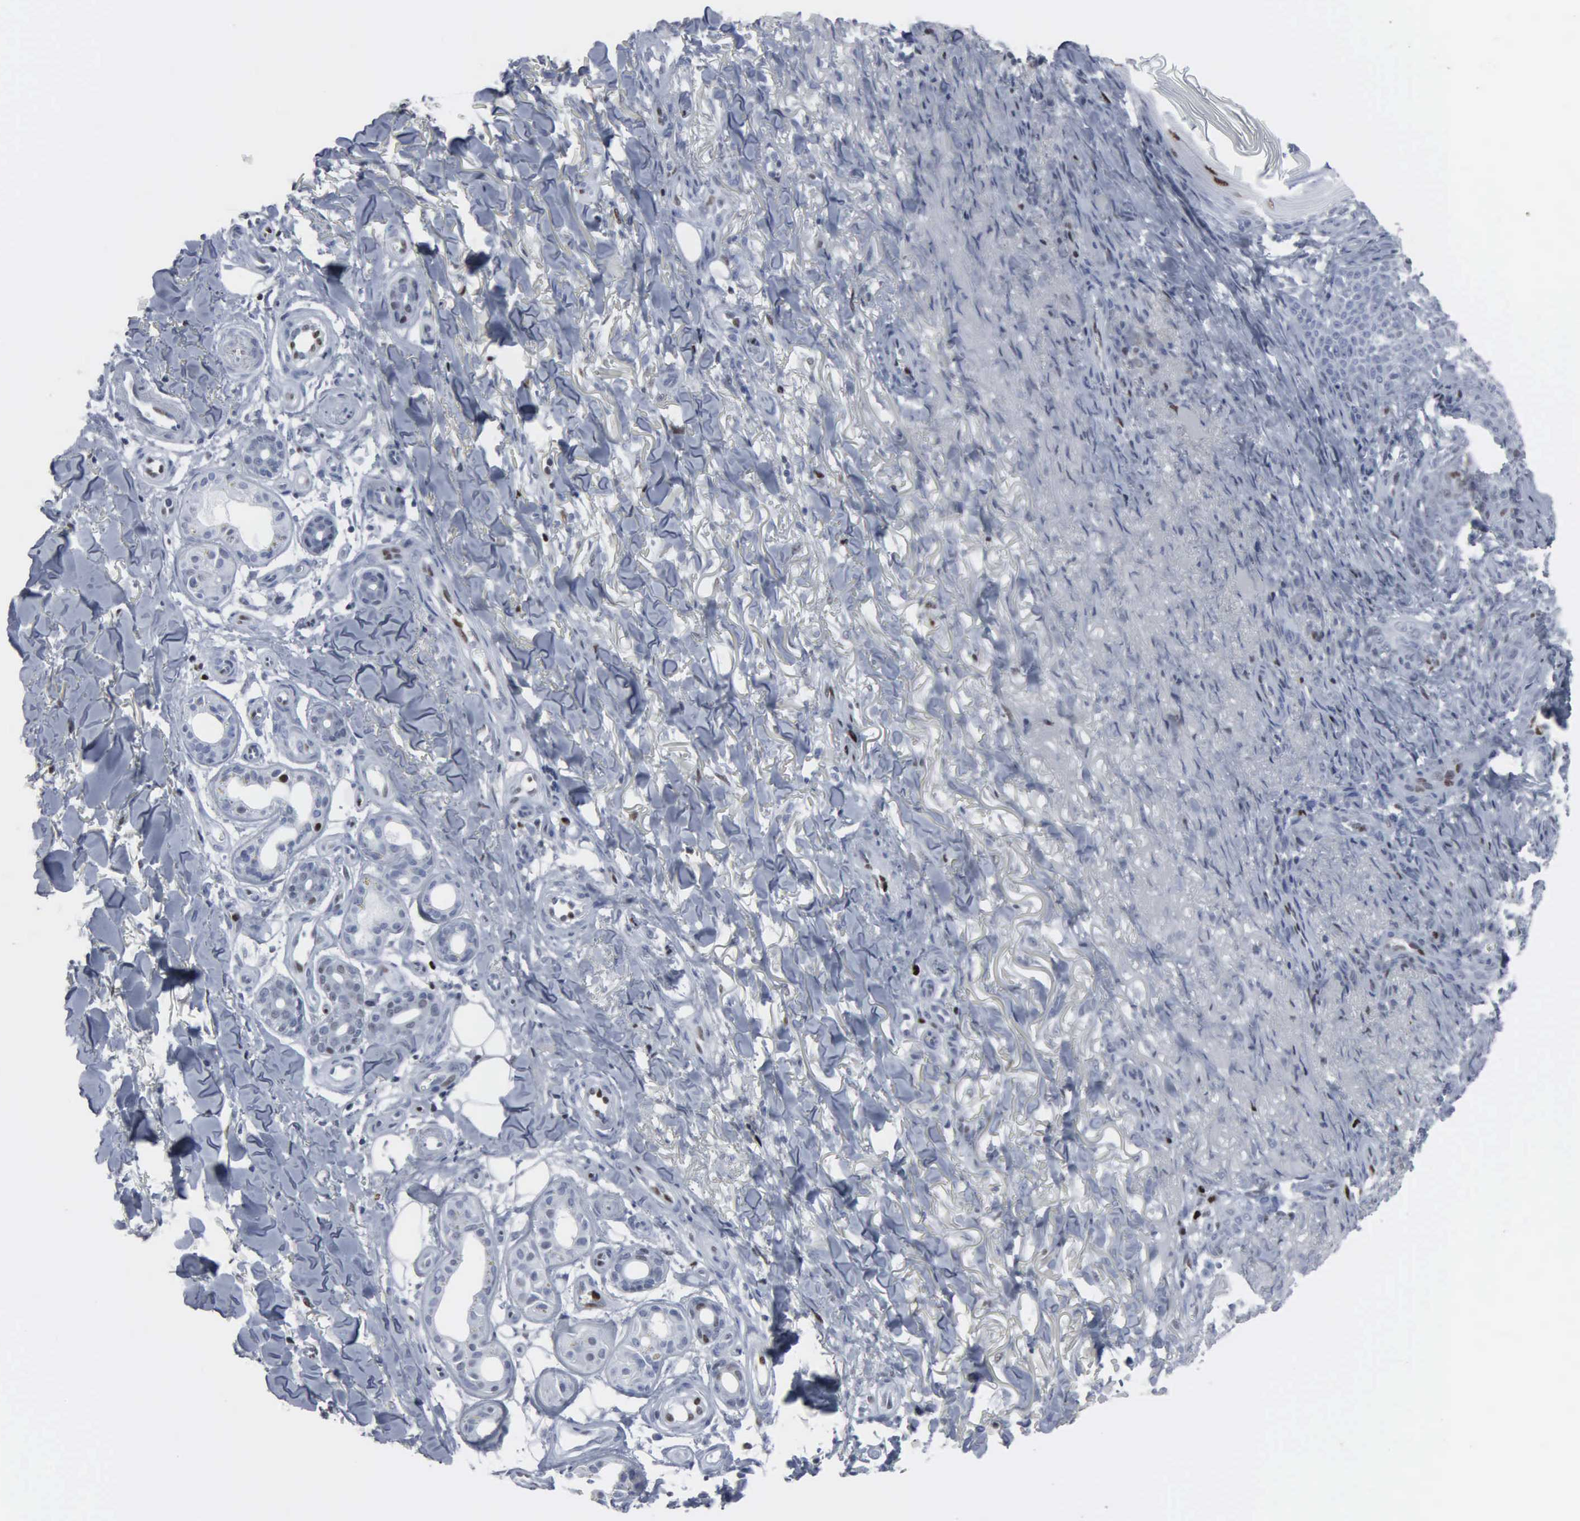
{"staining": {"intensity": "negative", "quantity": "none", "location": "none"}, "tissue": "skin cancer", "cell_type": "Tumor cells", "image_type": "cancer", "snomed": [{"axis": "morphology", "description": "Basal cell carcinoma"}, {"axis": "topography", "description": "Skin"}], "caption": "Skin cancer was stained to show a protein in brown. There is no significant staining in tumor cells. (Stains: DAB IHC with hematoxylin counter stain, Microscopy: brightfield microscopy at high magnification).", "gene": "CCND3", "patient": {"sex": "male", "age": 81}}